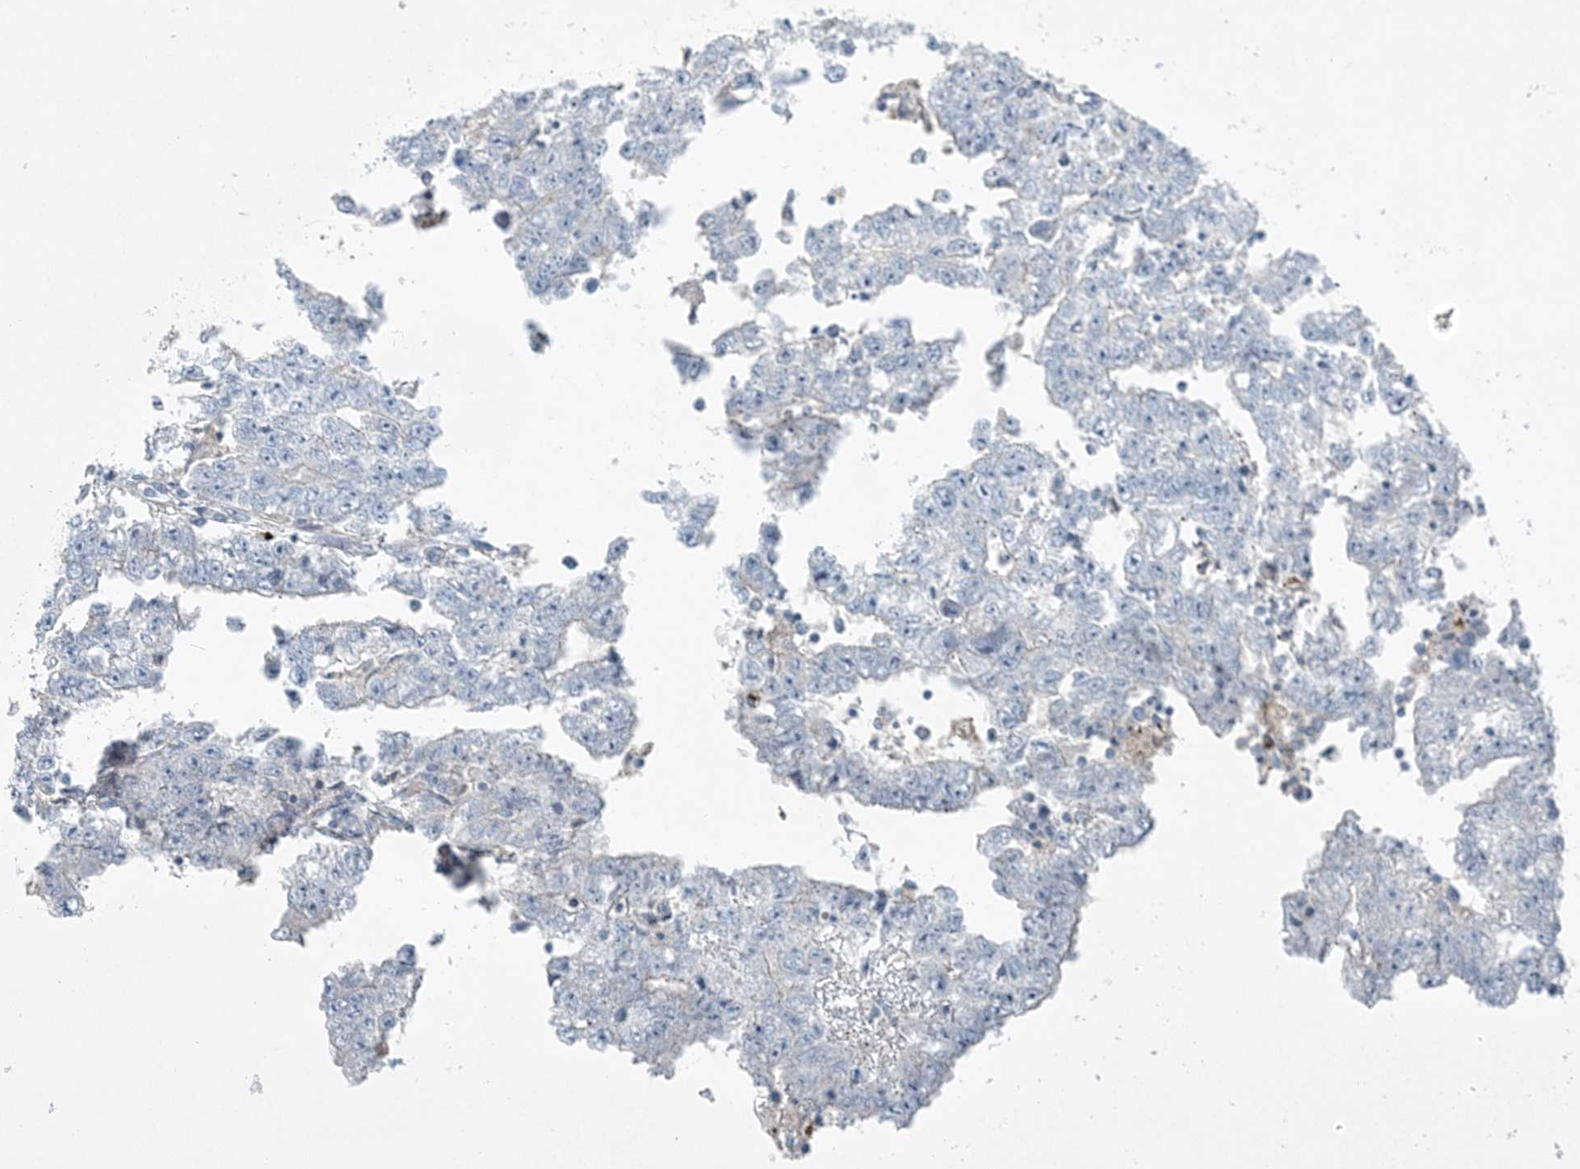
{"staining": {"intensity": "negative", "quantity": "none", "location": "none"}, "tissue": "testis cancer", "cell_type": "Tumor cells", "image_type": "cancer", "snomed": [{"axis": "morphology", "description": "Carcinoma, Embryonal, NOS"}, {"axis": "topography", "description": "Testis"}], "caption": "A high-resolution micrograph shows IHC staining of testis cancer (embryonal carcinoma), which exhibits no significant positivity in tumor cells.", "gene": "ARMH1", "patient": {"sex": "male", "age": 25}}